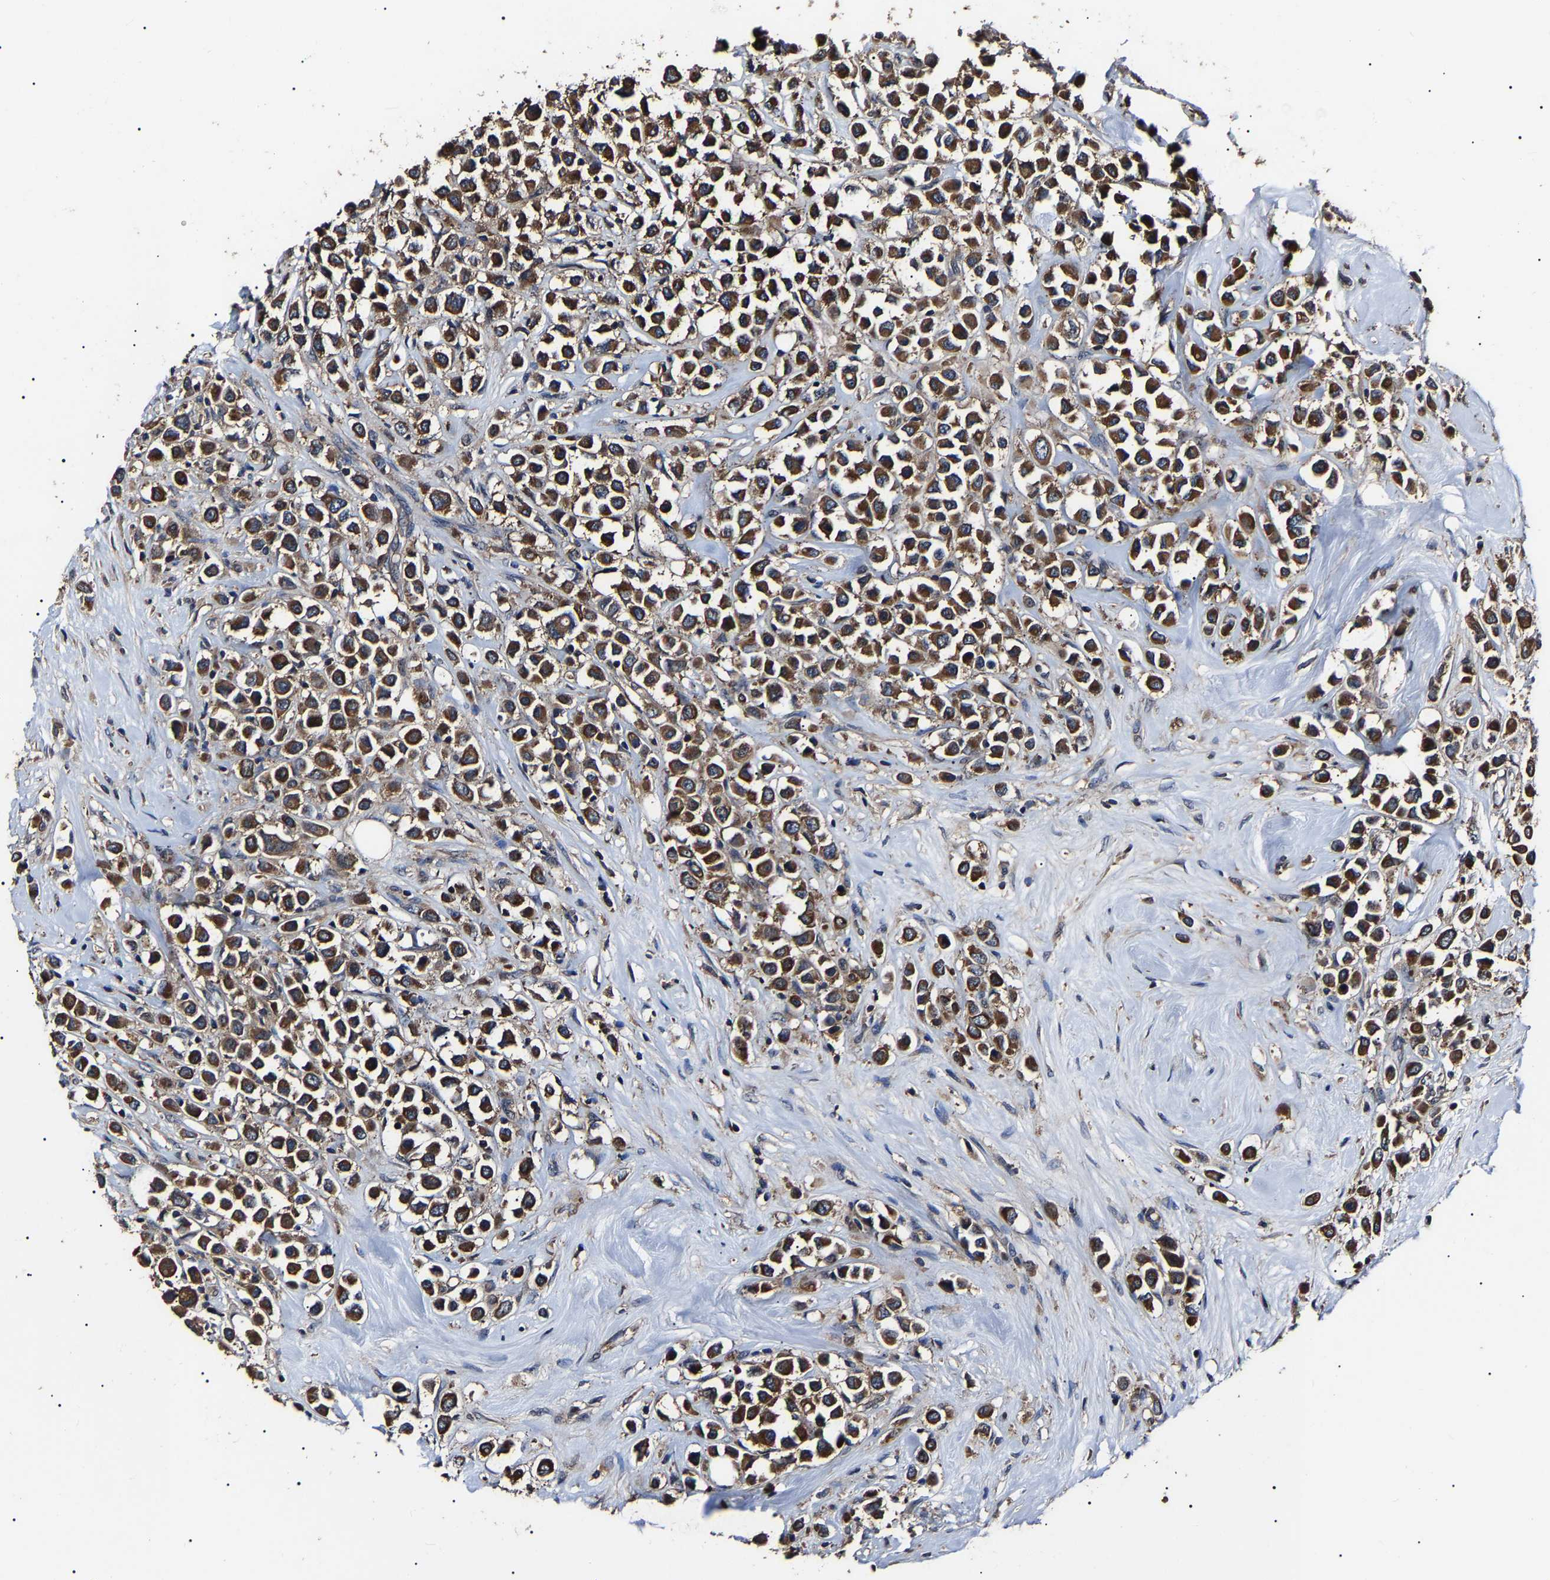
{"staining": {"intensity": "strong", "quantity": ">75%", "location": "cytoplasmic/membranous"}, "tissue": "breast cancer", "cell_type": "Tumor cells", "image_type": "cancer", "snomed": [{"axis": "morphology", "description": "Duct carcinoma"}, {"axis": "topography", "description": "Breast"}], "caption": "Immunohistochemistry photomicrograph of breast infiltrating ductal carcinoma stained for a protein (brown), which displays high levels of strong cytoplasmic/membranous staining in about >75% of tumor cells.", "gene": "CCT8", "patient": {"sex": "female", "age": 61}}